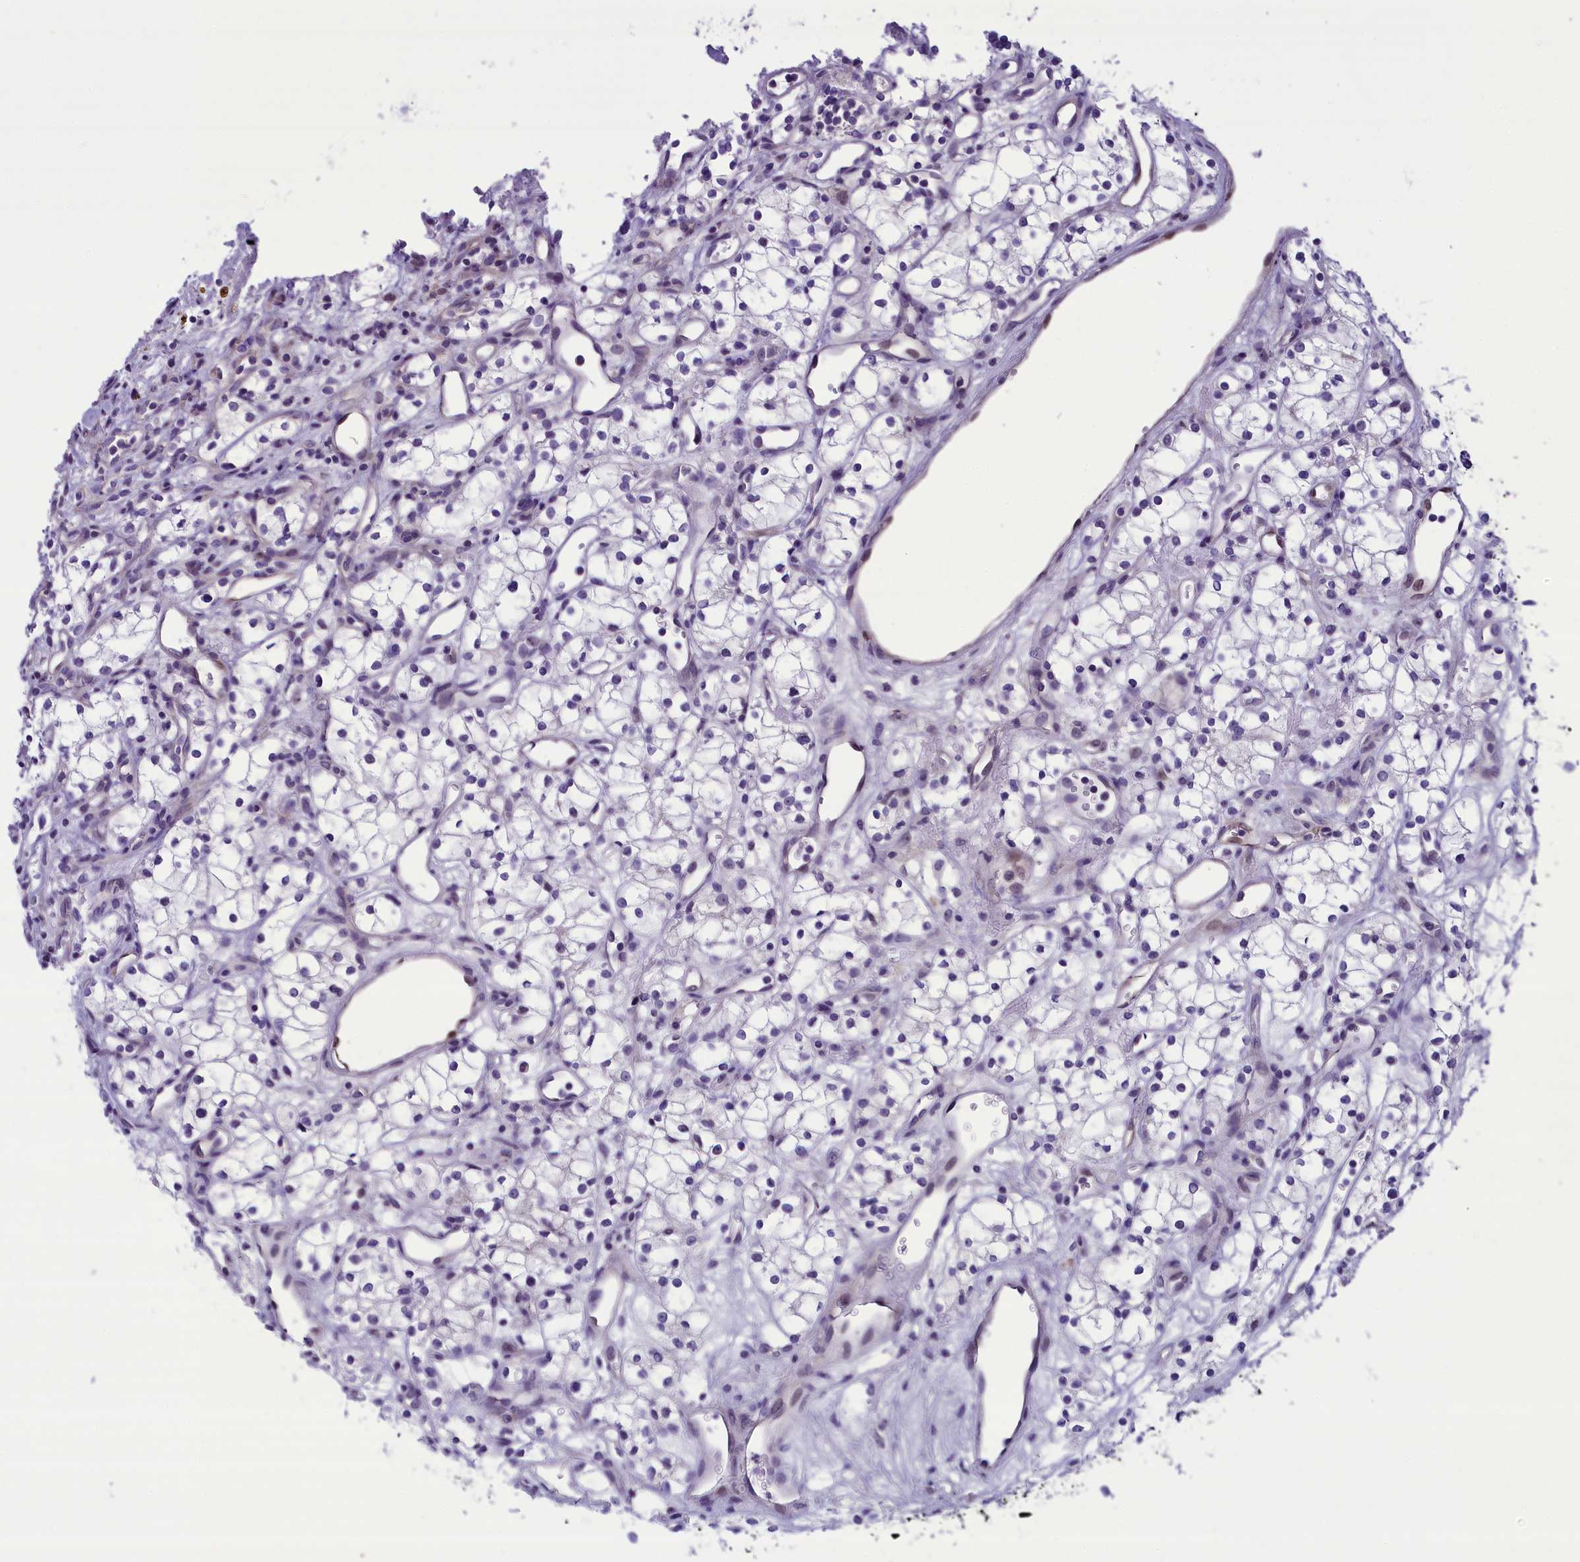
{"staining": {"intensity": "negative", "quantity": "none", "location": "none"}, "tissue": "renal cancer", "cell_type": "Tumor cells", "image_type": "cancer", "snomed": [{"axis": "morphology", "description": "Adenocarcinoma, NOS"}, {"axis": "topography", "description": "Kidney"}], "caption": "Tumor cells are negative for brown protein staining in renal cancer (adenocarcinoma).", "gene": "PRR15", "patient": {"sex": "male", "age": 59}}